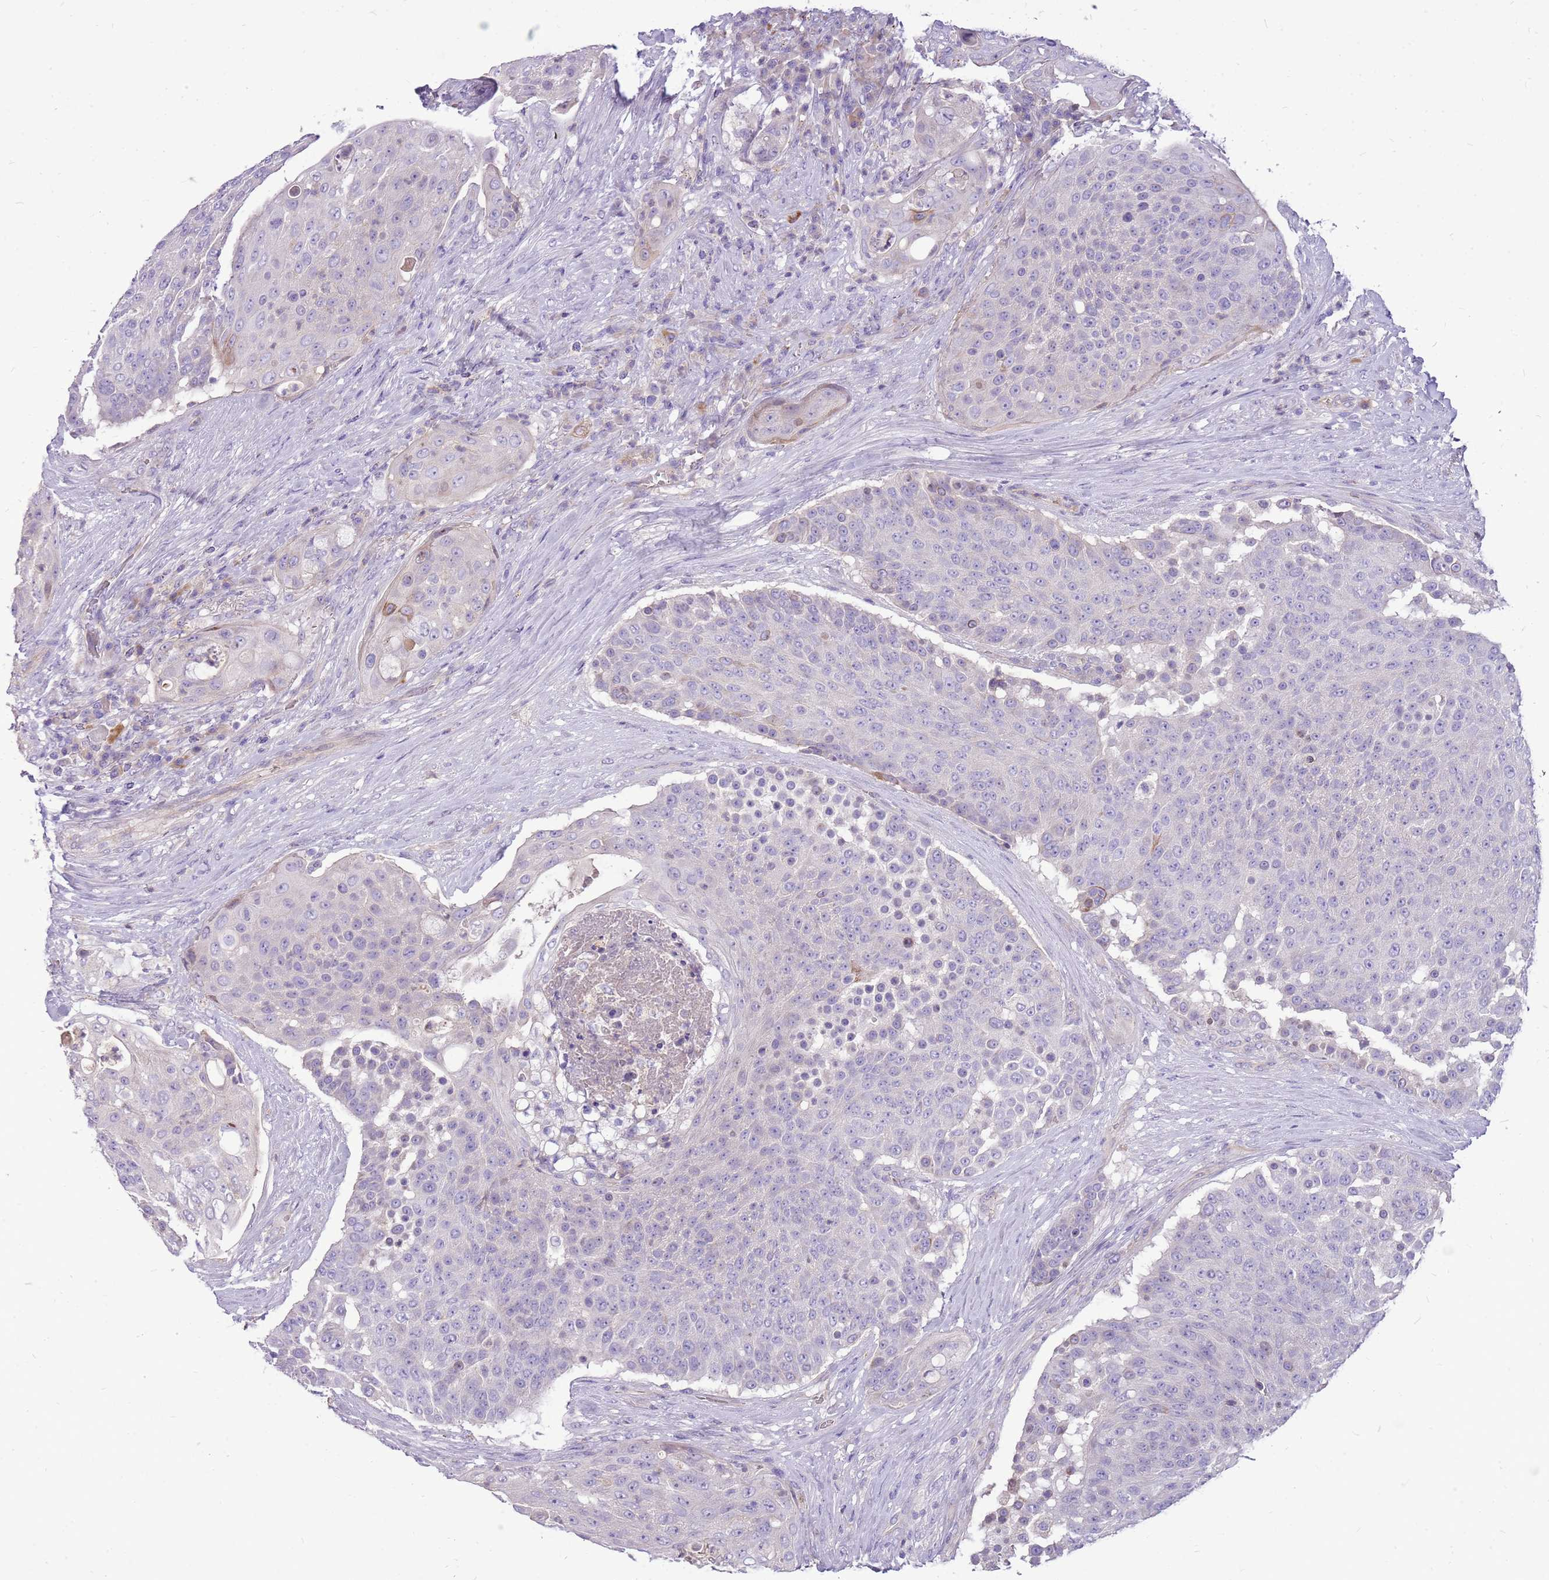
{"staining": {"intensity": "negative", "quantity": "none", "location": "none"}, "tissue": "urothelial cancer", "cell_type": "Tumor cells", "image_type": "cancer", "snomed": [{"axis": "morphology", "description": "Urothelial carcinoma, High grade"}, {"axis": "topography", "description": "Urinary bladder"}], "caption": "The immunohistochemistry micrograph has no significant staining in tumor cells of urothelial cancer tissue.", "gene": "NTN4", "patient": {"sex": "female", "age": 63}}